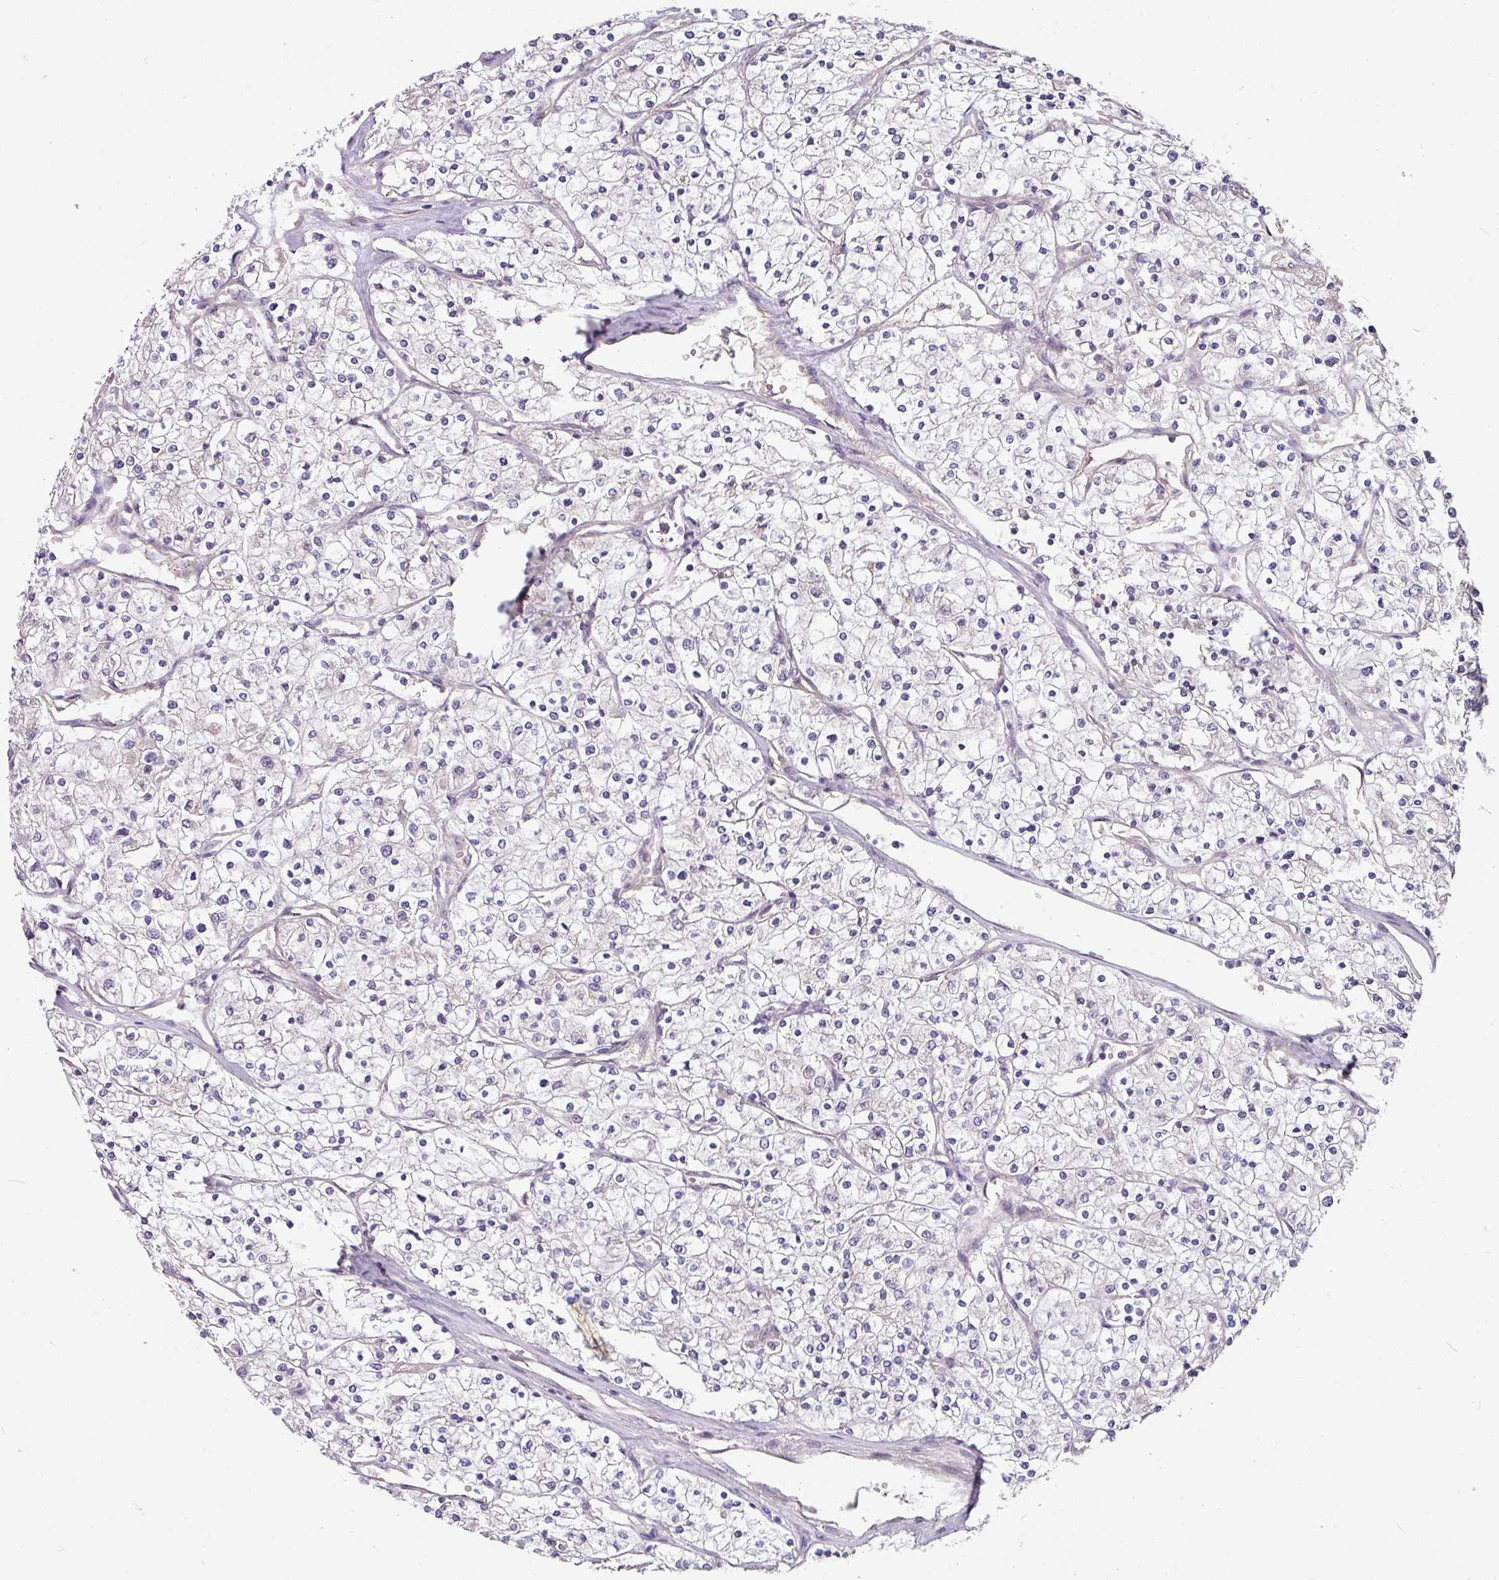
{"staining": {"intensity": "negative", "quantity": "none", "location": "none"}, "tissue": "renal cancer", "cell_type": "Tumor cells", "image_type": "cancer", "snomed": [{"axis": "morphology", "description": "Adenocarcinoma, NOS"}, {"axis": "topography", "description": "Kidney"}], "caption": "IHC of human renal cancer (adenocarcinoma) reveals no staining in tumor cells.", "gene": "C4orf48", "patient": {"sex": "male", "age": 80}}